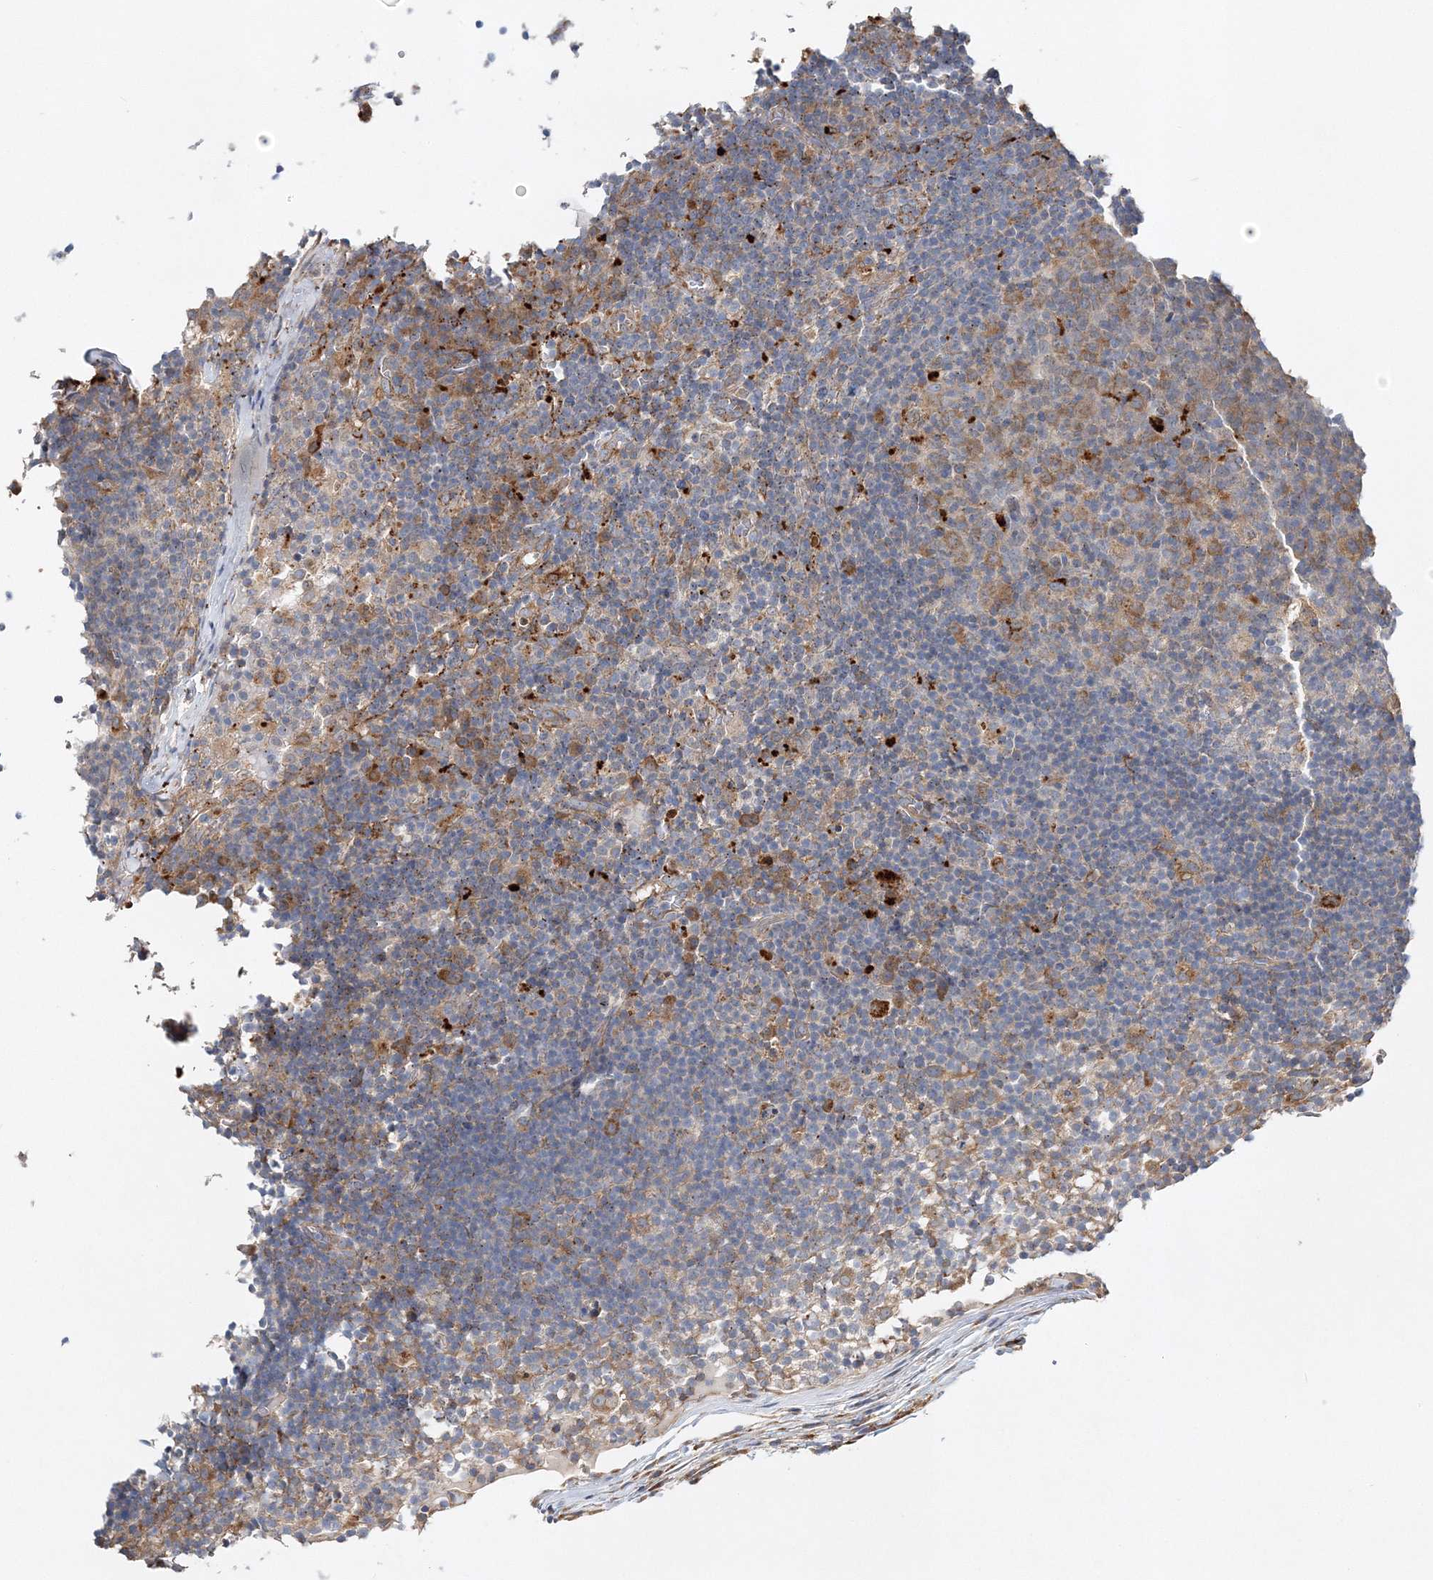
{"staining": {"intensity": "moderate", "quantity": "25%-75%", "location": "cytoplasmic/membranous"}, "tissue": "lymph node", "cell_type": "Germinal center cells", "image_type": "normal", "snomed": [{"axis": "morphology", "description": "Normal tissue, NOS"}, {"axis": "morphology", "description": "Inflammation, NOS"}, {"axis": "topography", "description": "Lymph node"}], "caption": "Immunohistochemical staining of benign lymph node displays medium levels of moderate cytoplasmic/membranous staining in about 25%-75% of germinal center cells.", "gene": "C3orf38", "patient": {"sex": "male", "age": 55}}